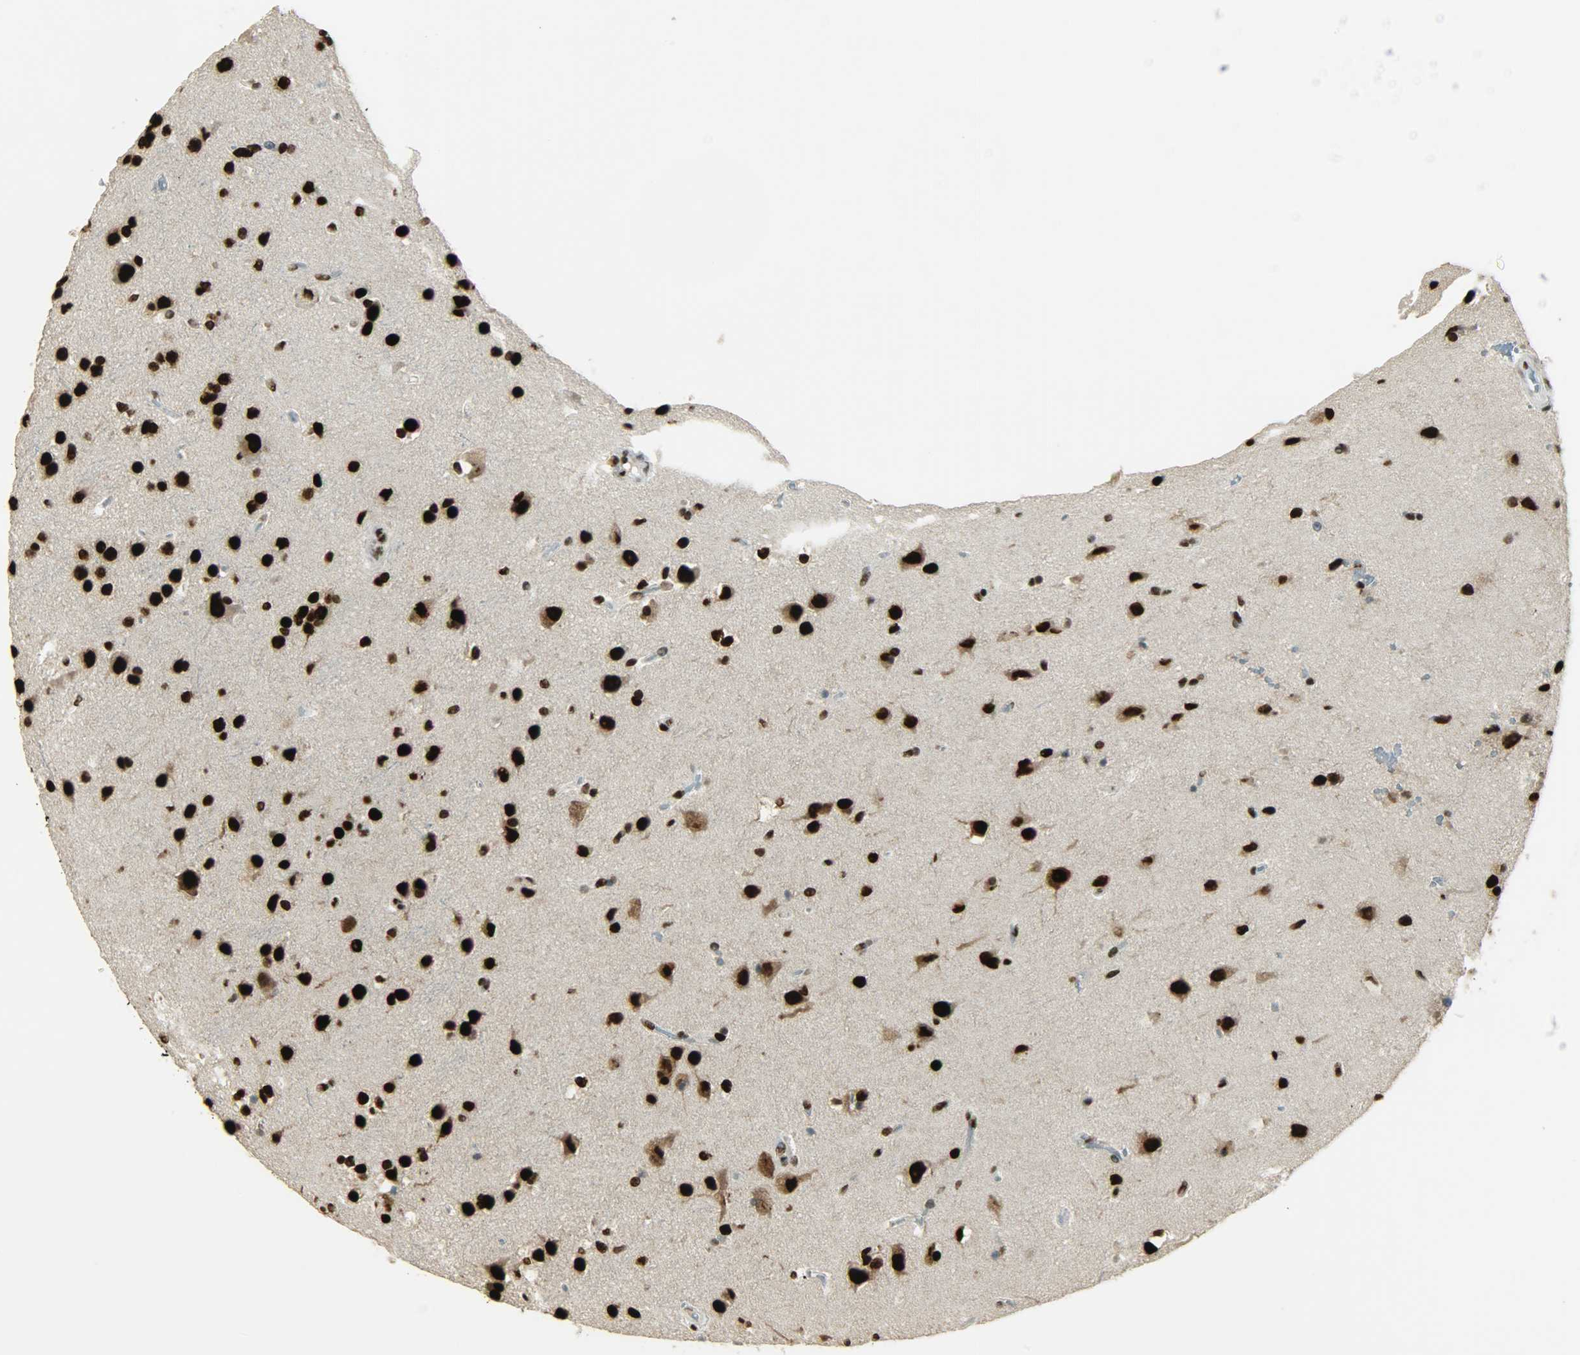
{"staining": {"intensity": "strong", "quantity": ">75%", "location": "nuclear"}, "tissue": "glioma", "cell_type": "Tumor cells", "image_type": "cancer", "snomed": [{"axis": "morphology", "description": "Glioma, malignant, Low grade"}, {"axis": "topography", "description": "Cerebral cortex"}], "caption": "IHC (DAB) staining of human malignant glioma (low-grade) displays strong nuclear protein positivity in approximately >75% of tumor cells.", "gene": "MYEF2", "patient": {"sex": "female", "age": 47}}